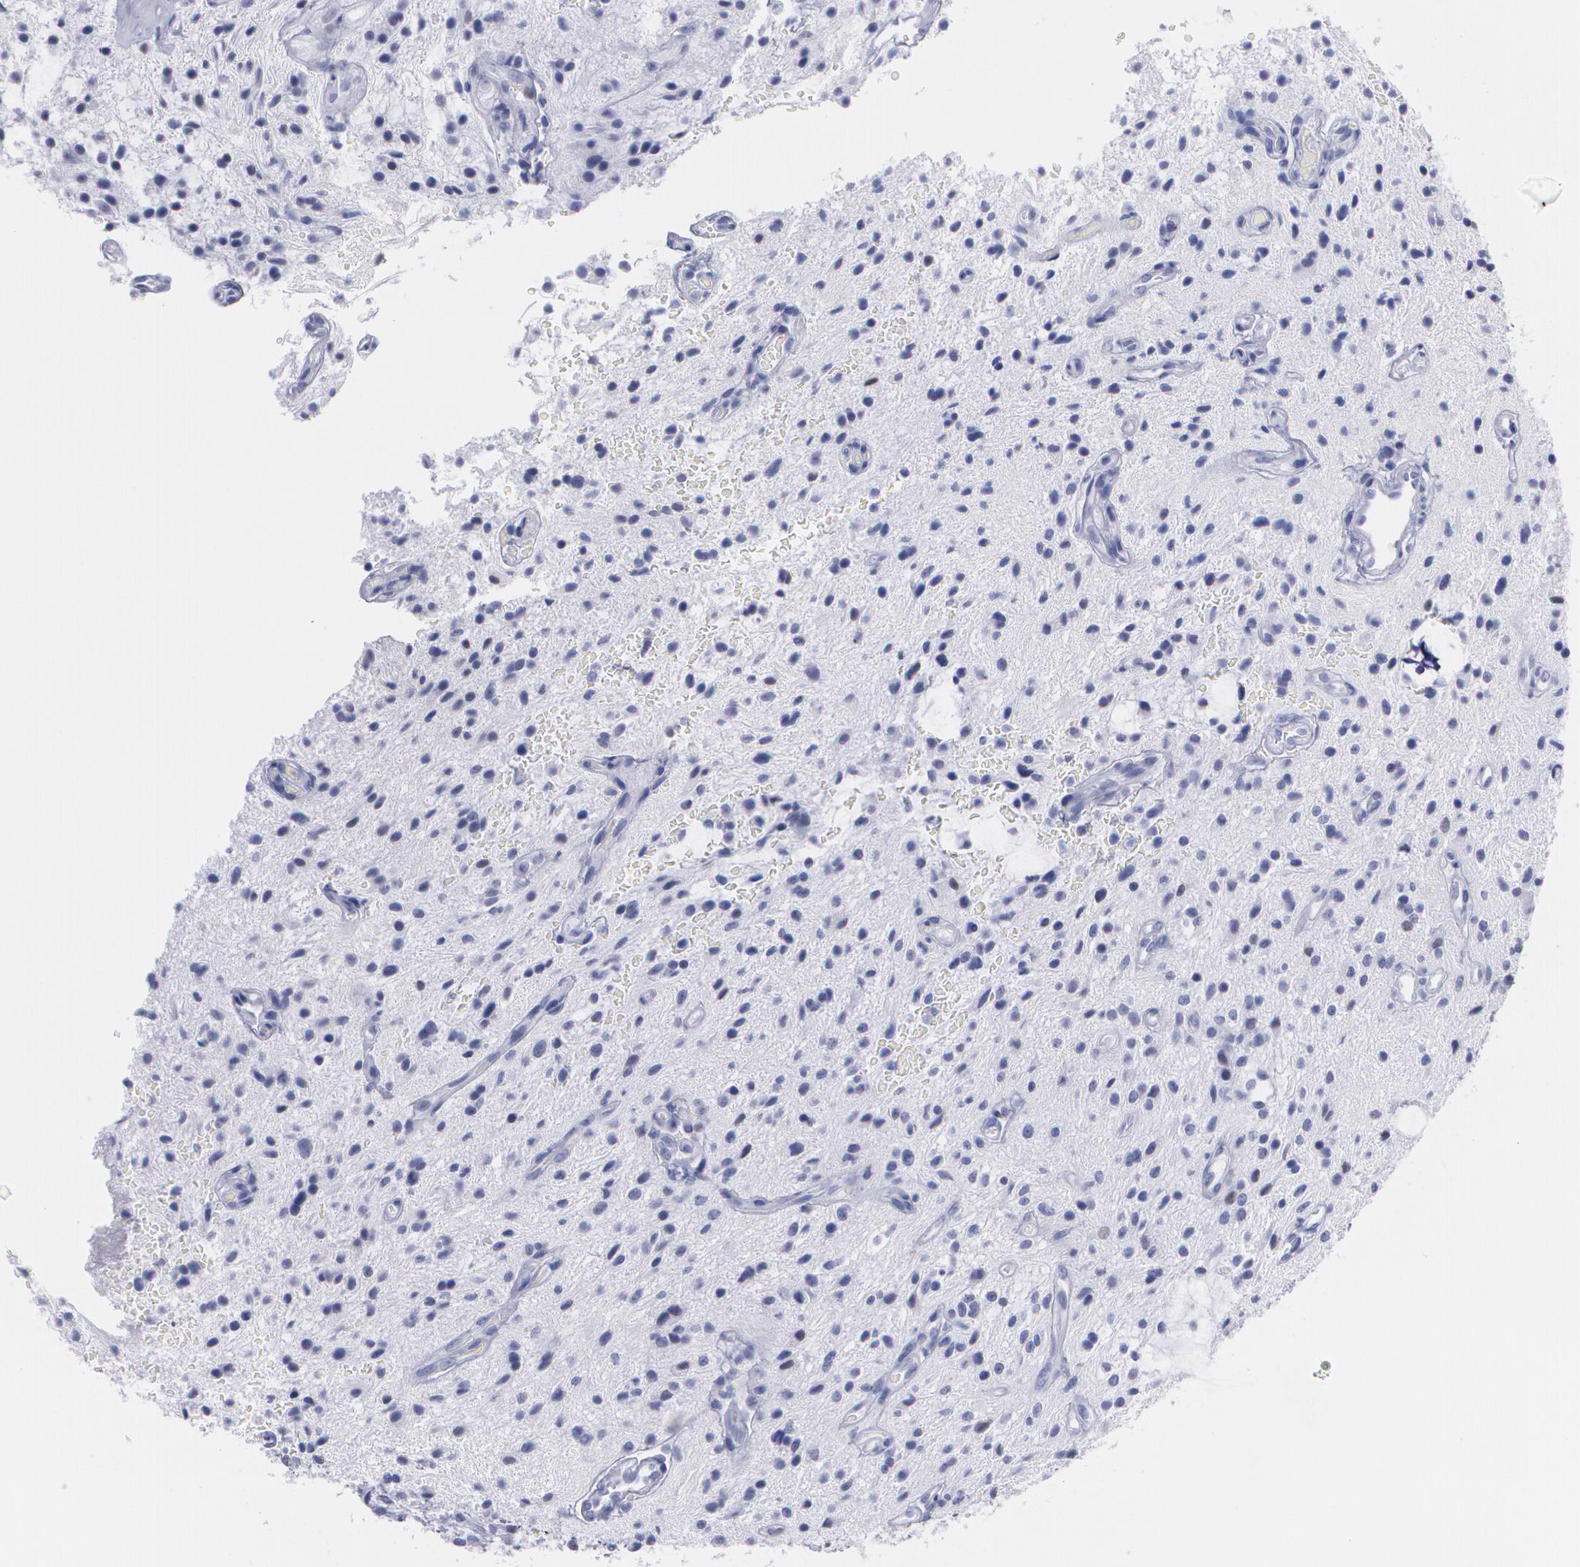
{"staining": {"intensity": "negative", "quantity": "none", "location": "none"}, "tissue": "glioma", "cell_type": "Tumor cells", "image_type": "cancer", "snomed": [{"axis": "morphology", "description": "Glioma, malignant, NOS"}, {"axis": "topography", "description": "Cerebellum"}], "caption": "Protein analysis of glioma displays no significant positivity in tumor cells.", "gene": "TP53", "patient": {"sex": "female", "age": 10}}